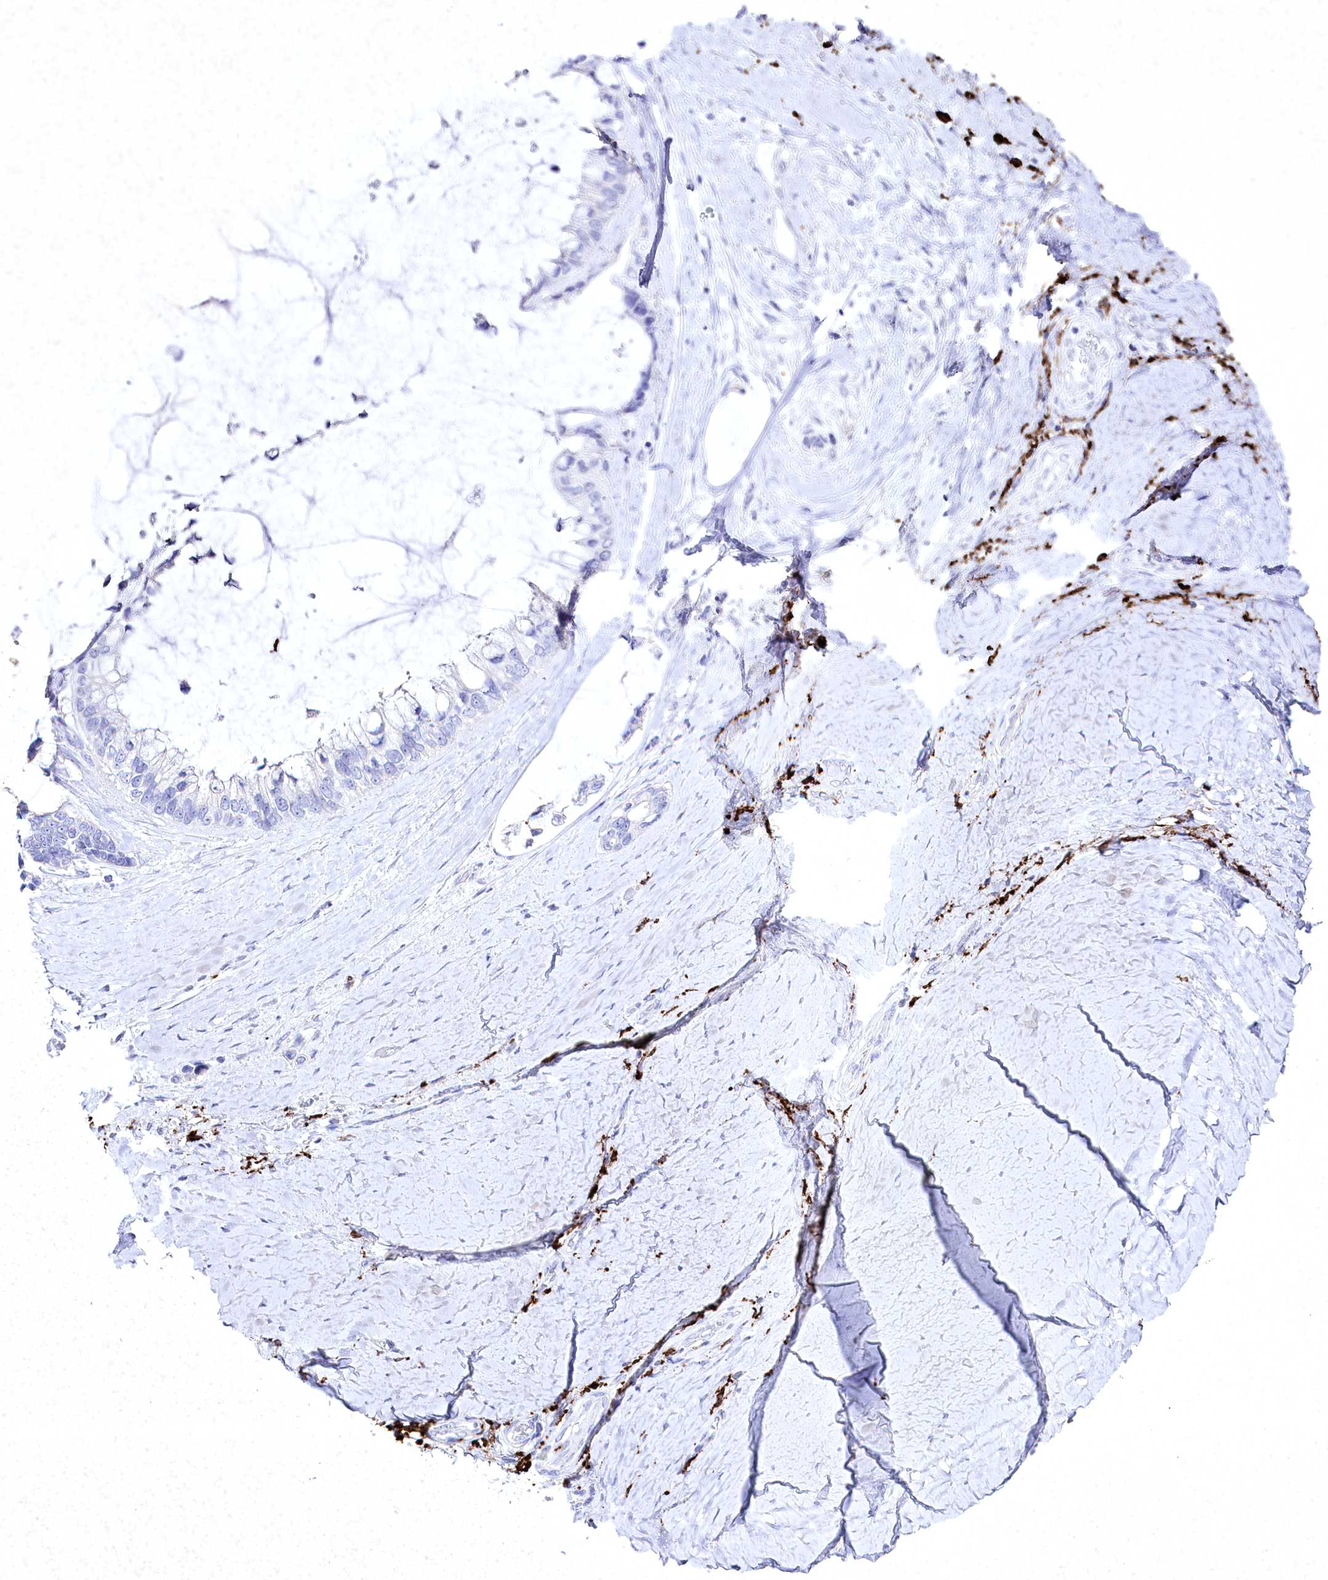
{"staining": {"intensity": "negative", "quantity": "none", "location": "none"}, "tissue": "ovarian cancer", "cell_type": "Tumor cells", "image_type": "cancer", "snomed": [{"axis": "morphology", "description": "Cystadenocarcinoma, mucinous, NOS"}, {"axis": "topography", "description": "Ovary"}], "caption": "Immunohistochemistry photomicrograph of neoplastic tissue: human mucinous cystadenocarcinoma (ovarian) stained with DAB (3,3'-diaminobenzidine) shows no significant protein staining in tumor cells.", "gene": "CLEC4M", "patient": {"sex": "female", "age": 39}}